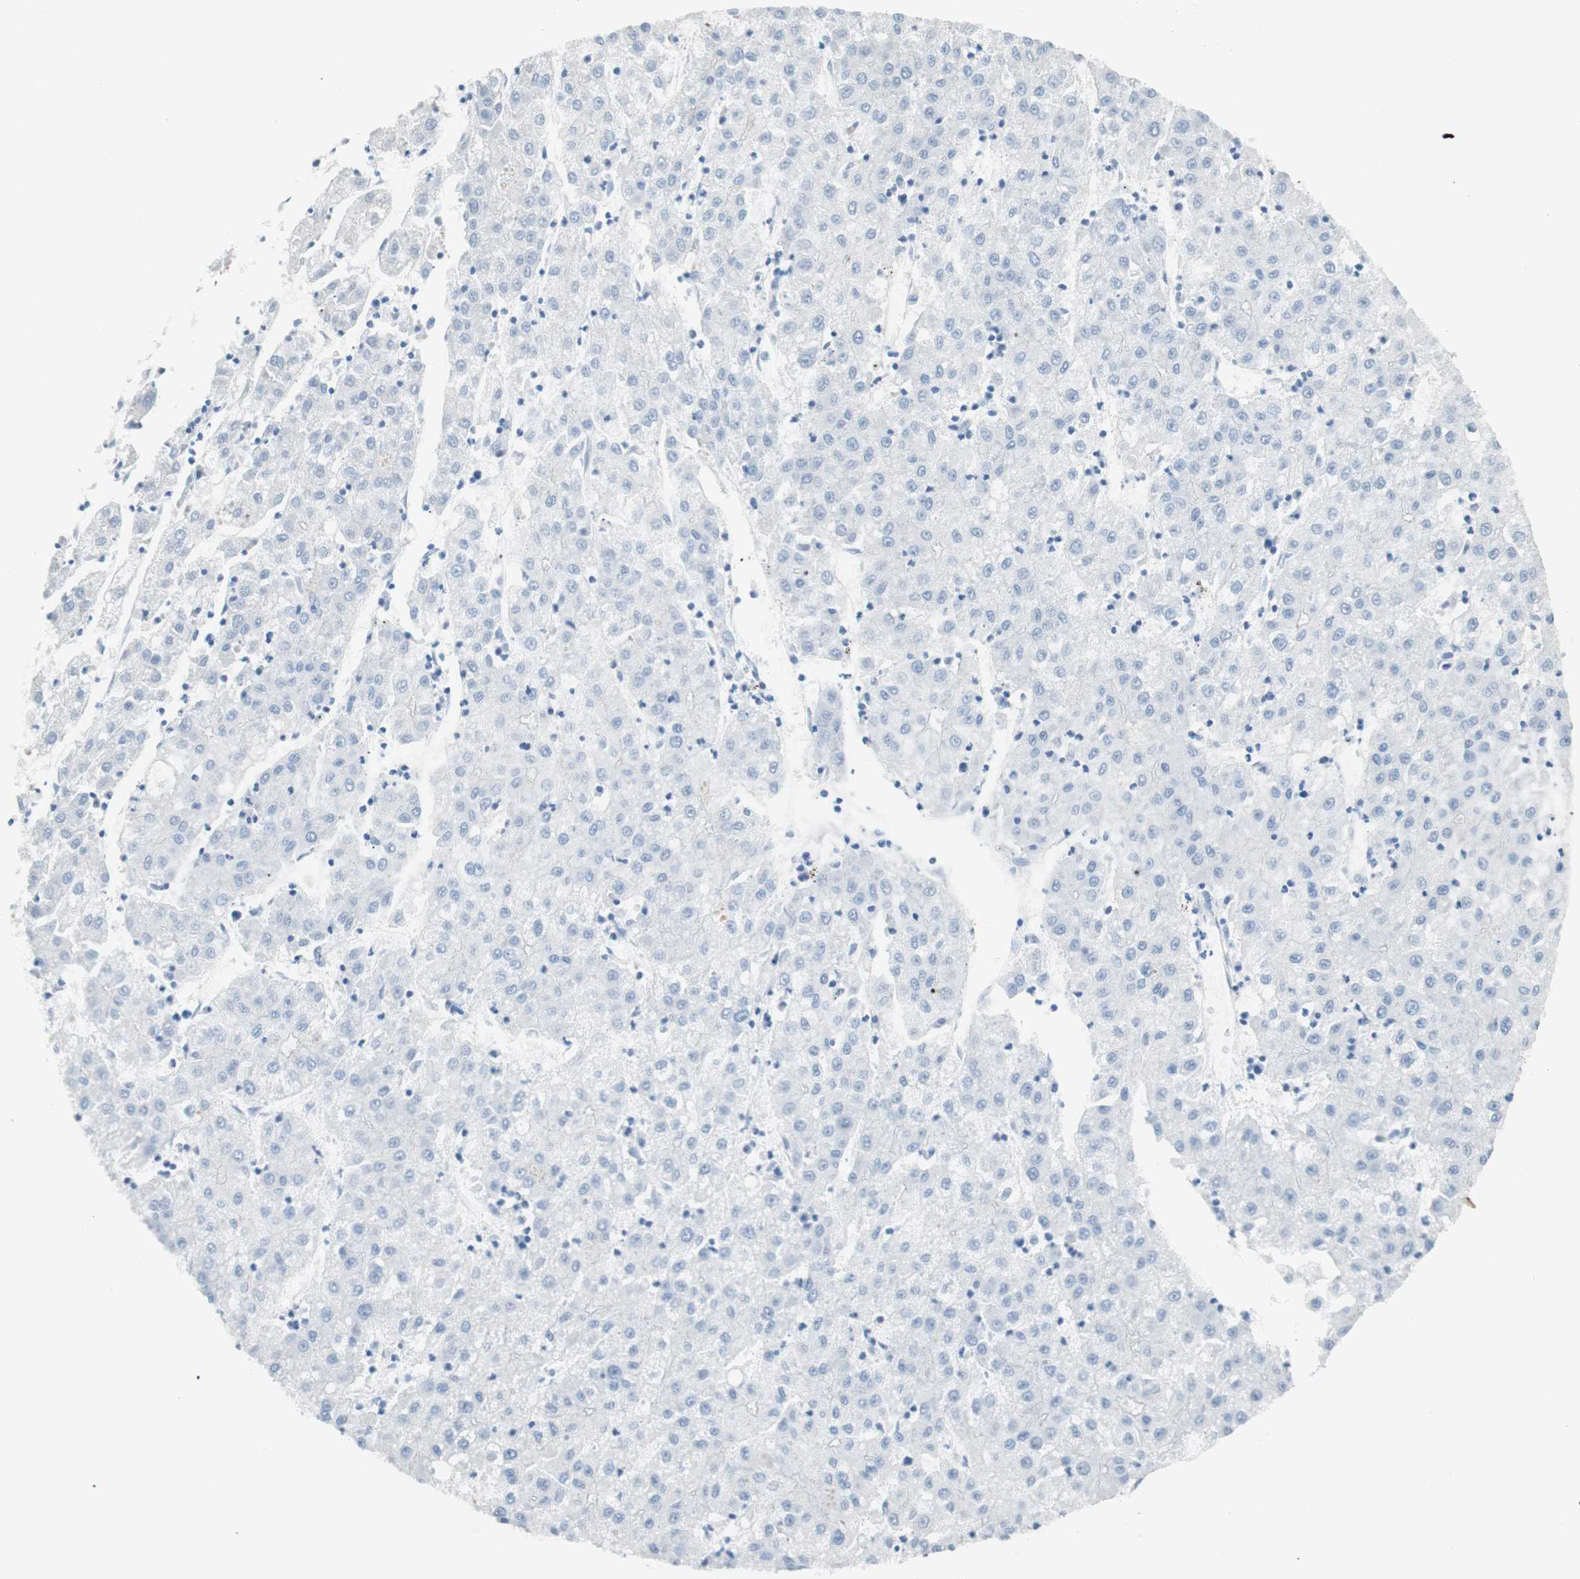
{"staining": {"intensity": "negative", "quantity": "none", "location": "none"}, "tissue": "liver cancer", "cell_type": "Tumor cells", "image_type": "cancer", "snomed": [{"axis": "morphology", "description": "Carcinoma, Hepatocellular, NOS"}, {"axis": "topography", "description": "Liver"}], "caption": "DAB (3,3'-diaminobenzidine) immunohistochemical staining of human hepatocellular carcinoma (liver) reveals no significant staining in tumor cells.", "gene": "FOSL1", "patient": {"sex": "male", "age": 72}}